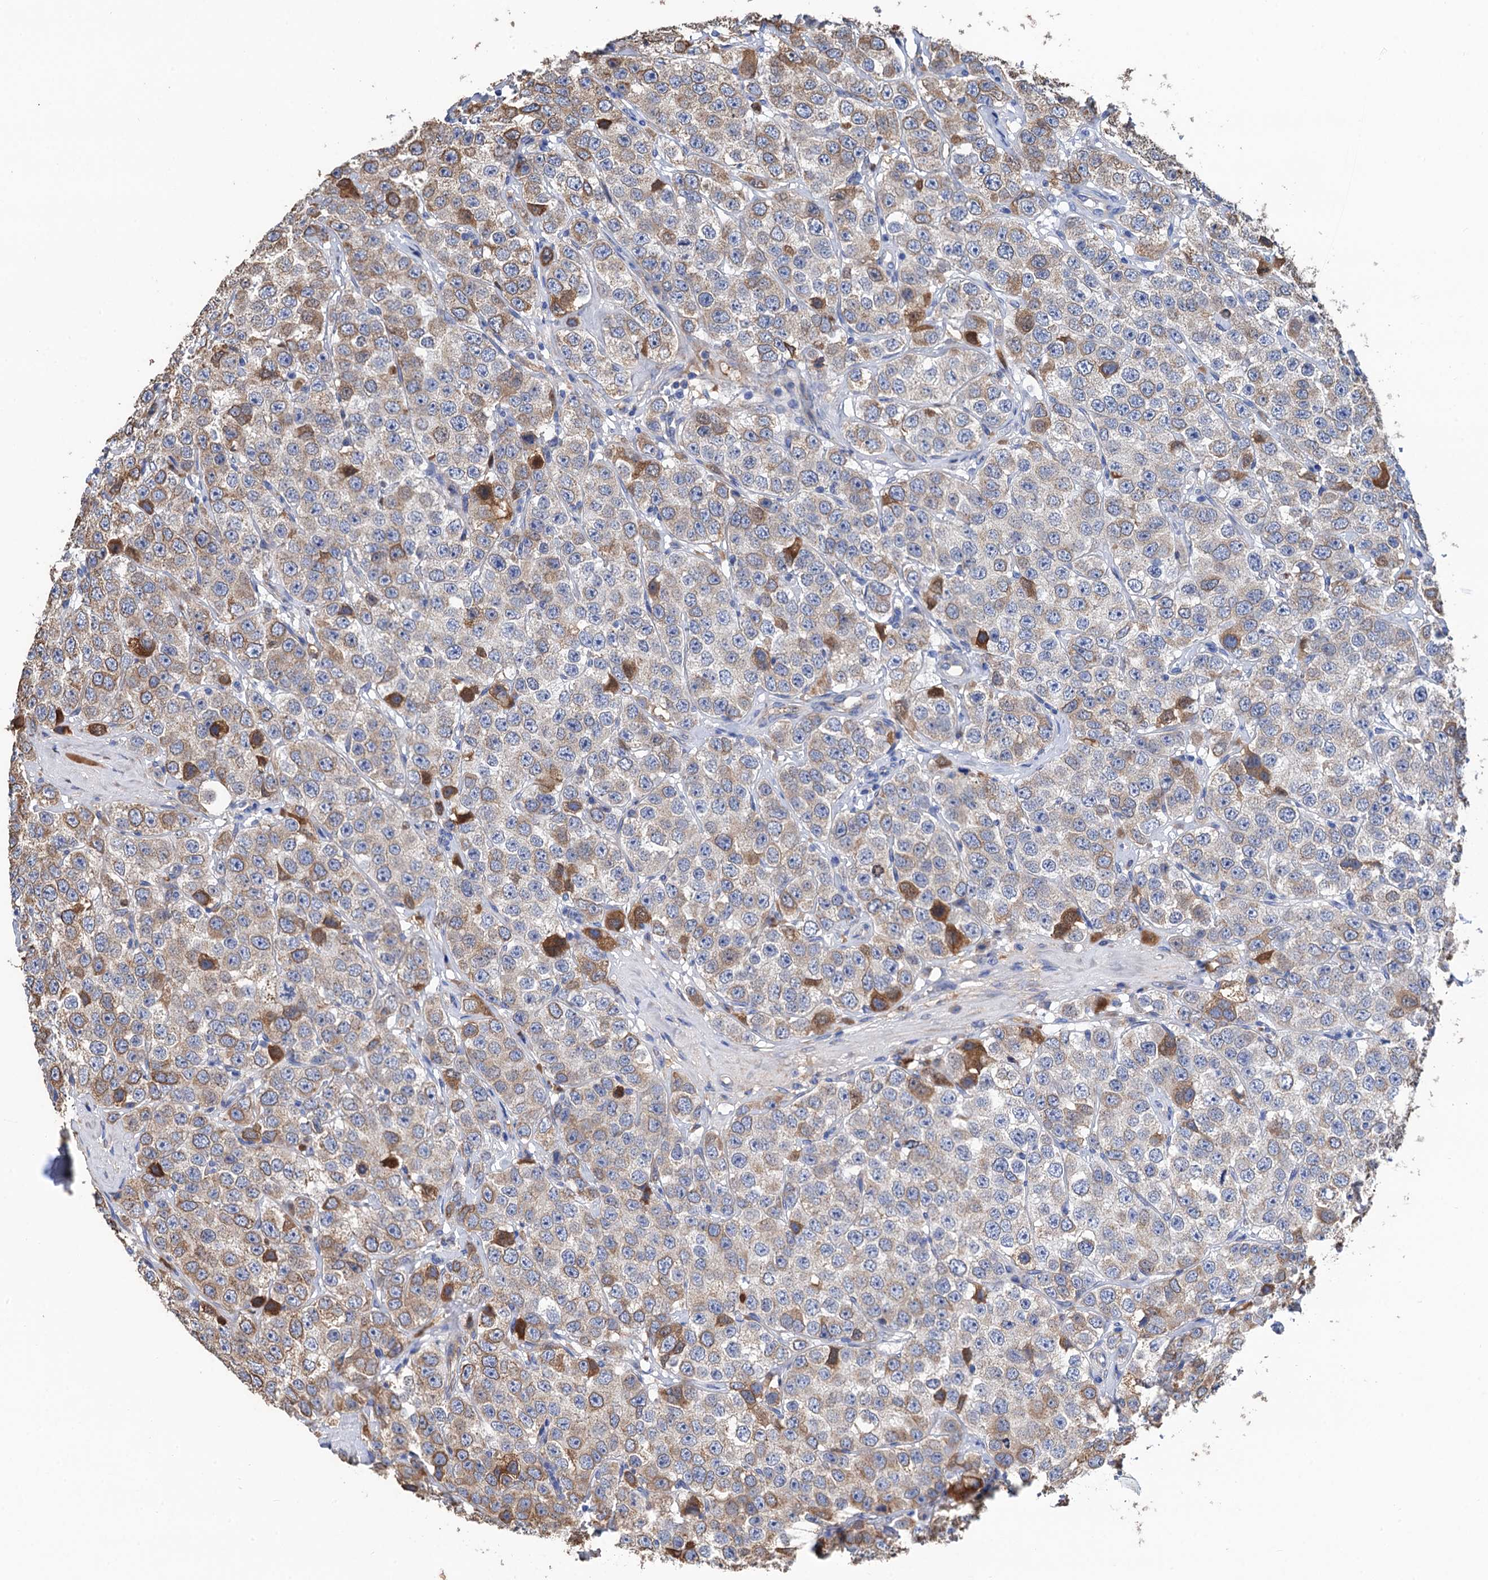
{"staining": {"intensity": "moderate", "quantity": "<25%", "location": "cytoplasmic/membranous"}, "tissue": "testis cancer", "cell_type": "Tumor cells", "image_type": "cancer", "snomed": [{"axis": "morphology", "description": "Seminoma, NOS"}, {"axis": "topography", "description": "Testis"}], "caption": "A photomicrograph showing moderate cytoplasmic/membranous positivity in about <25% of tumor cells in testis cancer, as visualized by brown immunohistochemical staining.", "gene": "CNNM1", "patient": {"sex": "male", "age": 28}}